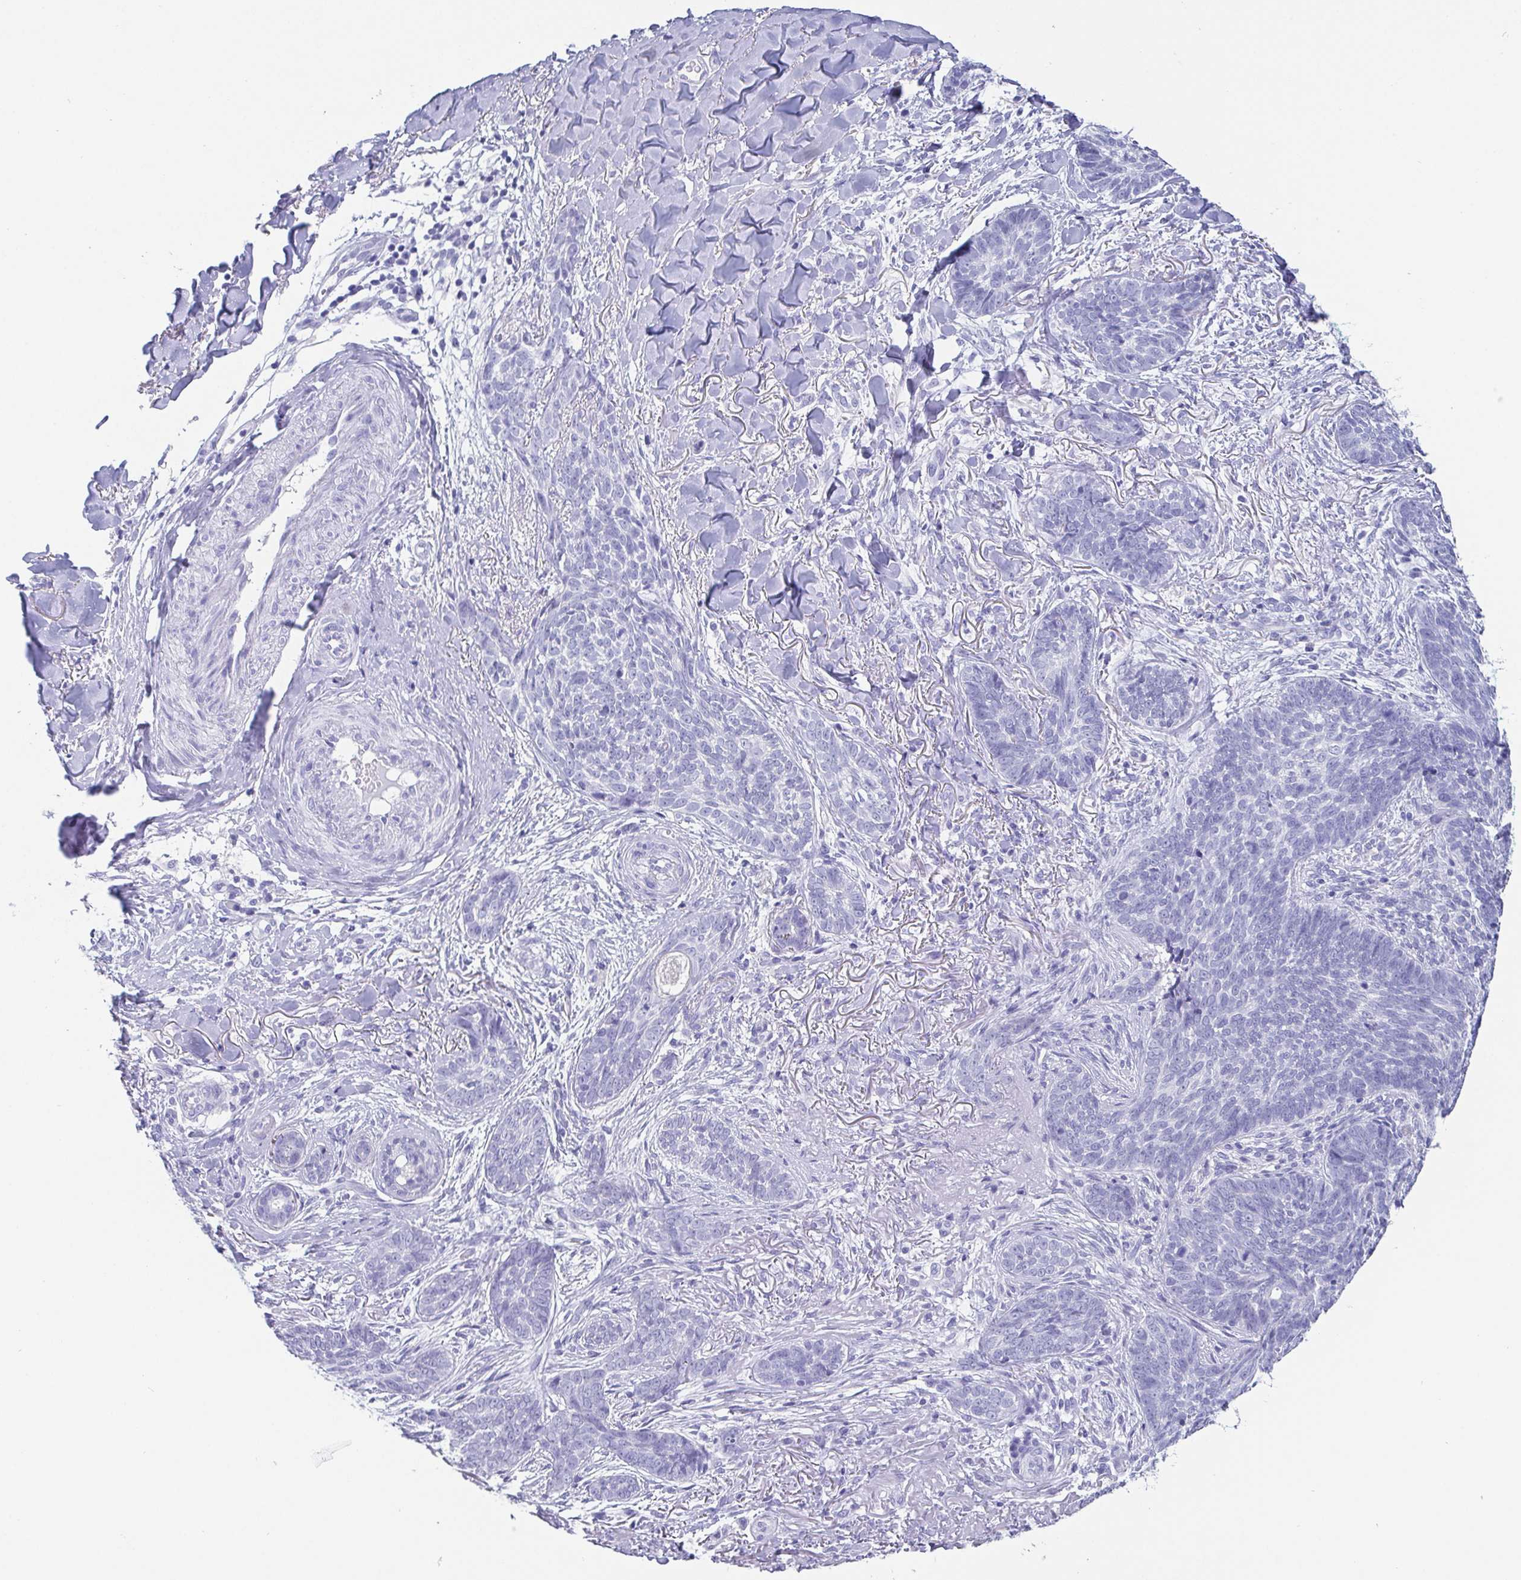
{"staining": {"intensity": "negative", "quantity": "none", "location": "none"}, "tissue": "skin cancer", "cell_type": "Tumor cells", "image_type": "cancer", "snomed": [{"axis": "morphology", "description": "Basal cell carcinoma"}, {"axis": "topography", "description": "Skin"}, {"axis": "topography", "description": "Skin of face"}], "caption": "This is an immunohistochemistry (IHC) micrograph of human skin basal cell carcinoma. There is no staining in tumor cells.", "gene": "SCGN", "patient": {"sex": "male", "age": 88}}